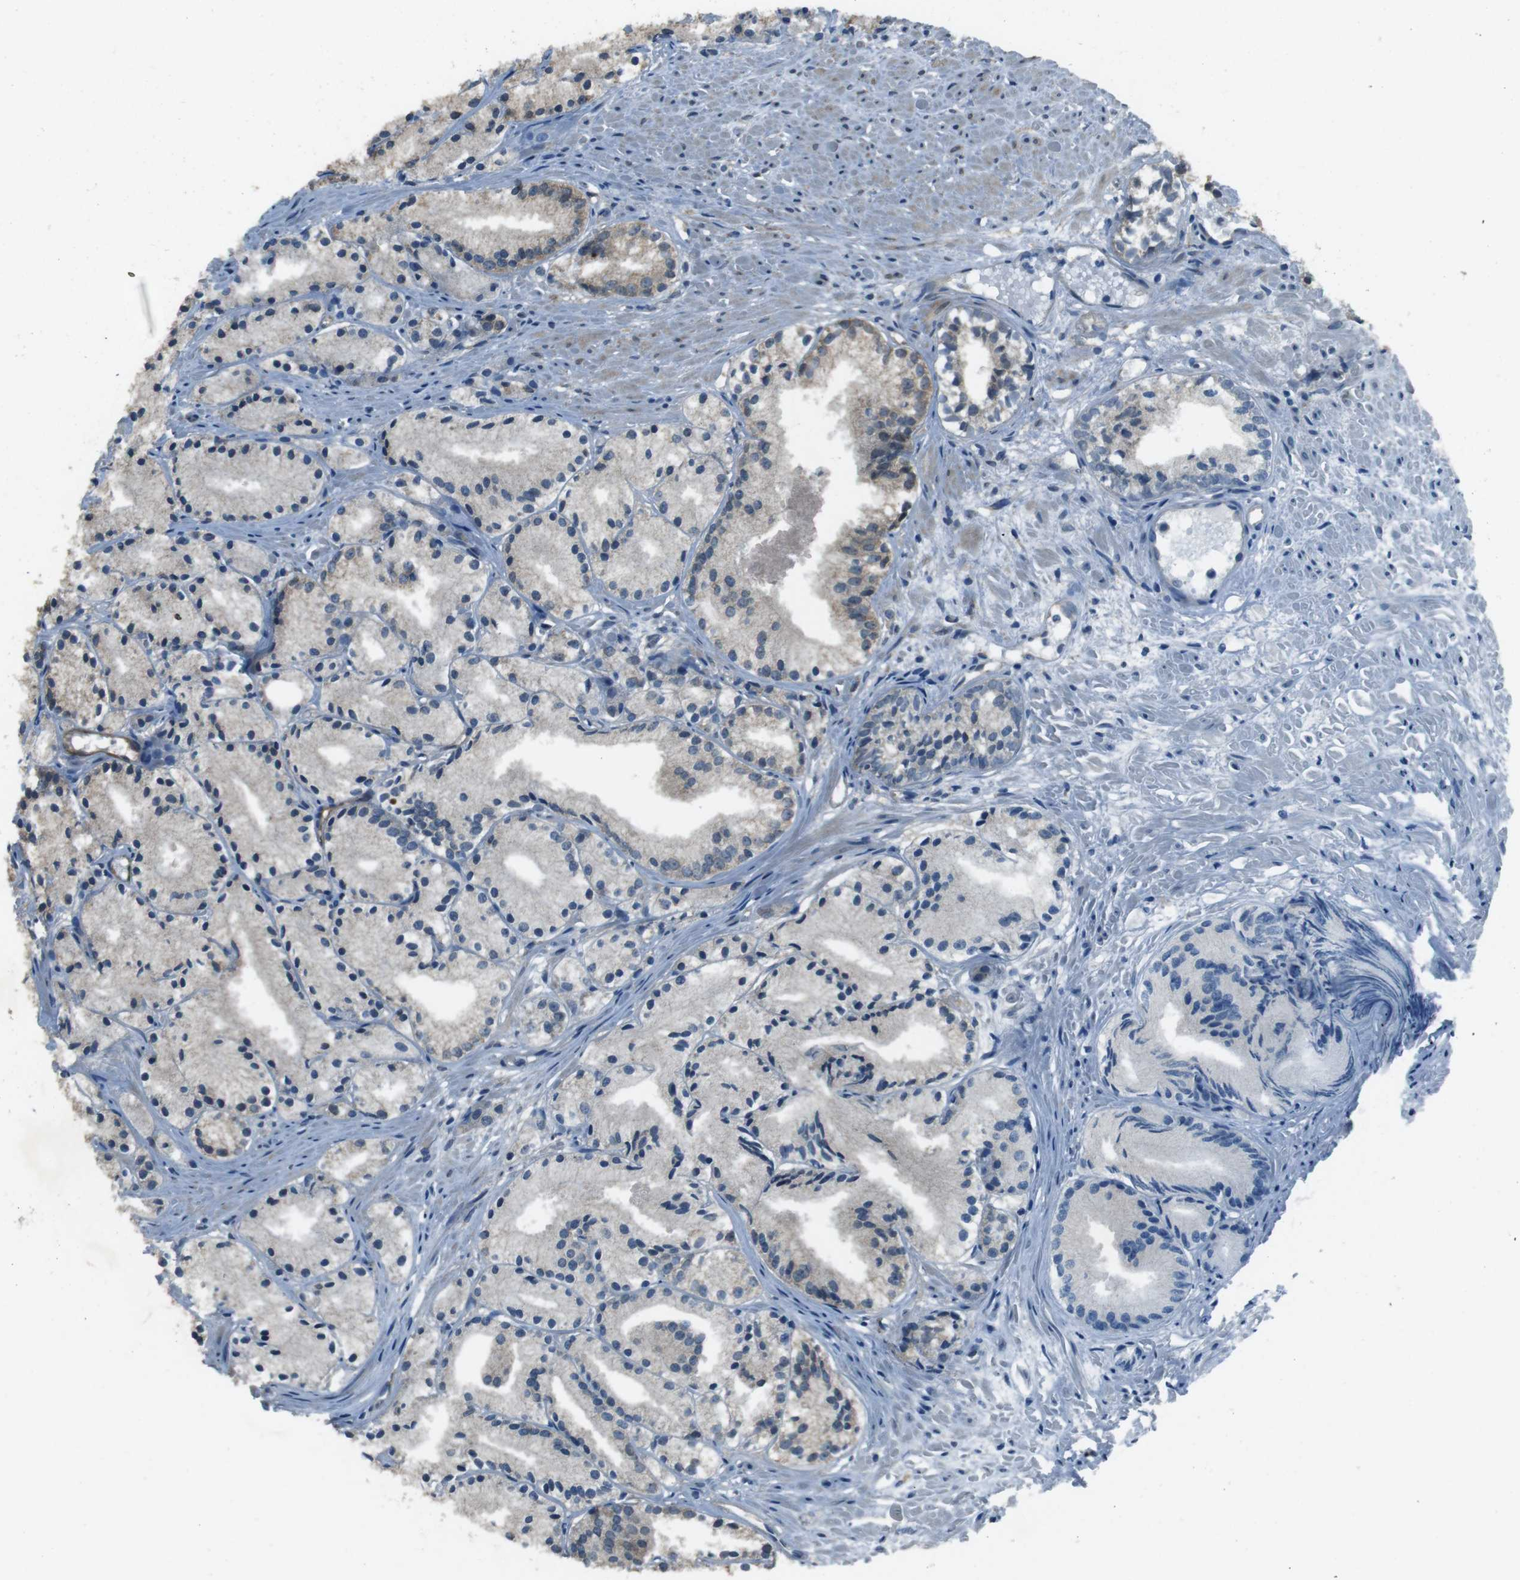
{"staining": {"intensity": "negative", "quantity": "none", "location": "none"}, "tissue": "prostate cancer", "cell_type": "Tumor cells", "image_type": "cancer", "snomed": [{"axis": "morphology", "description": "Adenocarcinoma, Low grade"}, {"axis": "topography", "description": "Prostate"}], "caption": "Tumor cells show no significant expression in prostate low-grade adenocarcinoma.", "gene": "MFAP3", "patient": {"sex": "male", "age": 72}}